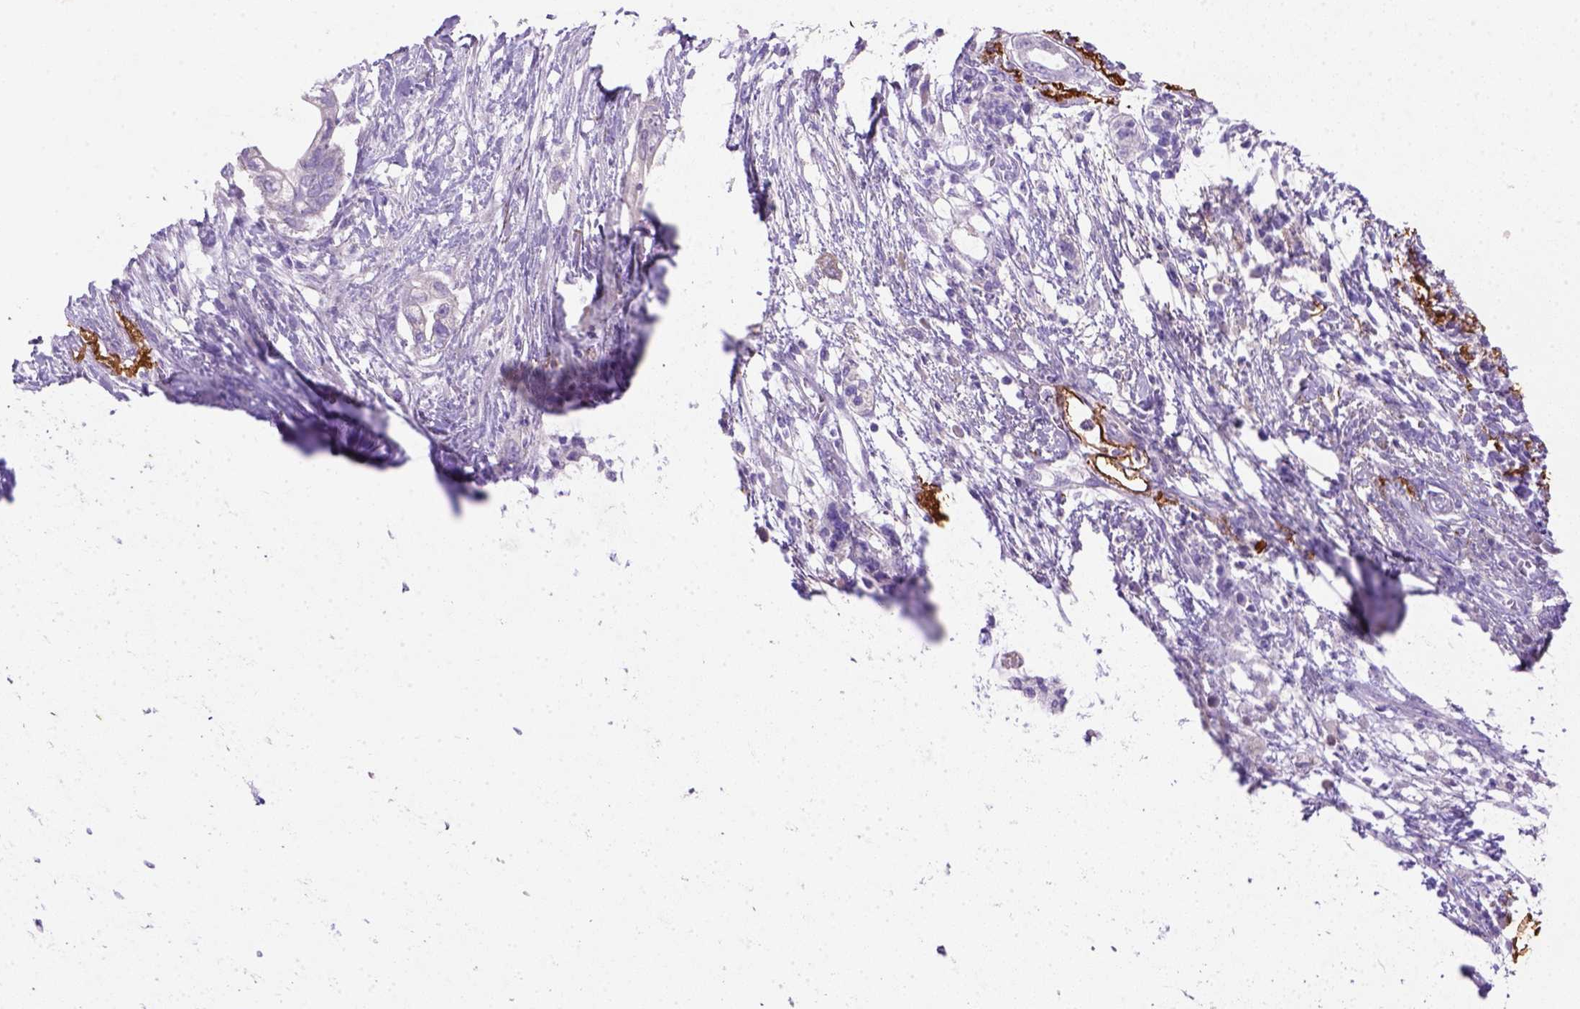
{"staining": {"intensity": "negative", "quantity": "none", "location": "none"}, "tissue": "pancreatic cancer", "cell_type": "Tumor cells", "image_type": "cancer", "snomed": [{"axis": "morphology", "description": "Adenocarcinoma, NOS"}, {"axis": "topography", "description": "Pancreas"}], "caption": "Pancreatic adenocarcinoma stained for a protein using immunohistochemistry (IHC) shows no expression tumor cells.", "gene": "SIRPD", "patient": {"sex": "female", "age": 72}}